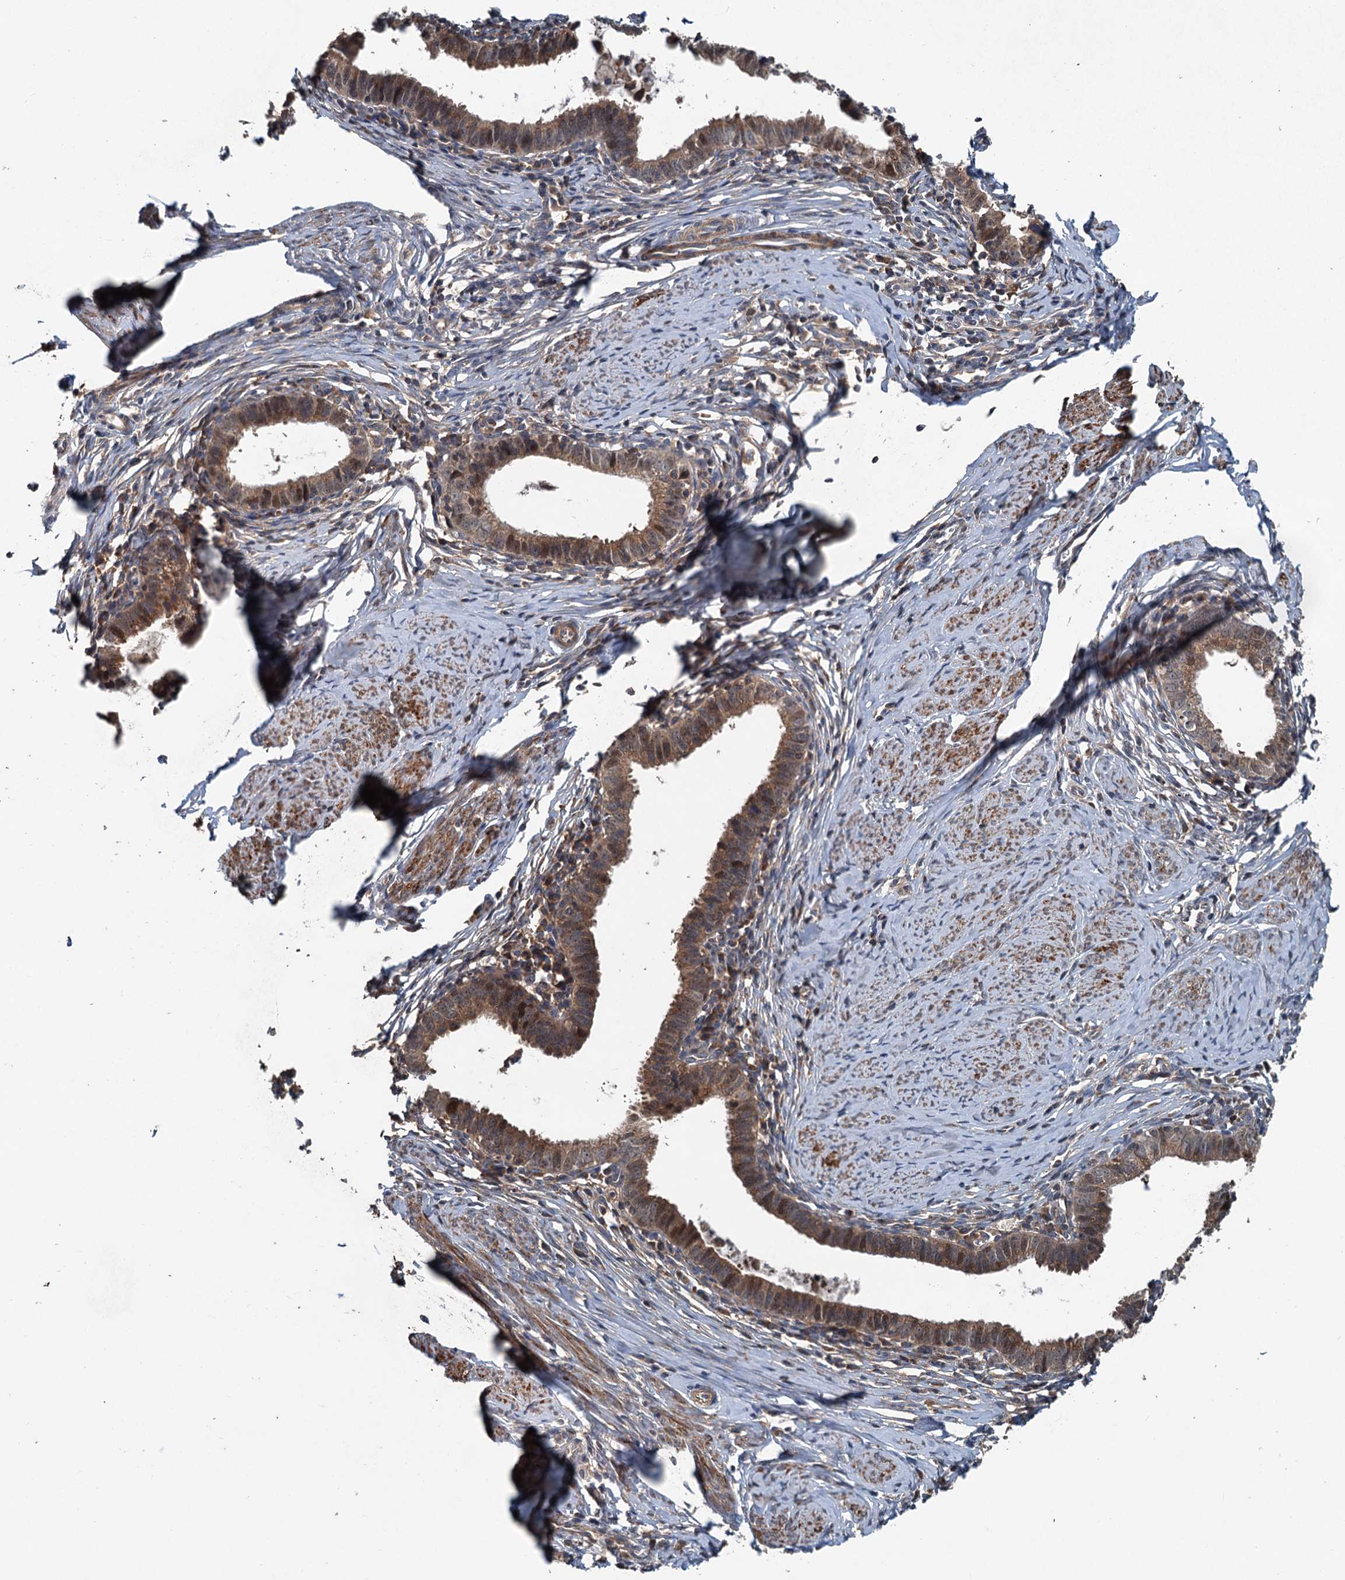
{"staining": {"intensity": "moderate", "quantity": ">75%", "location": "cytoplasmic/membranous"}, "tissue": "cervical cancer", "cell_type": "Tumor cells", "image_type": "cancer", "snomed": [{"axis": "morphology", "description": "Adenocarcinoma, NOS"}, {"axis": "topography", "description": "Cervix"}], "caption": "Immunohistochemical staining of cervical adenocarcinoma exhibits medium levels of moderate cytoplasmic/membranous positivity in approximately >75% of tumor cells.", "gene": "TEDC1", "patient": {"sex": "female", "age": 36}}